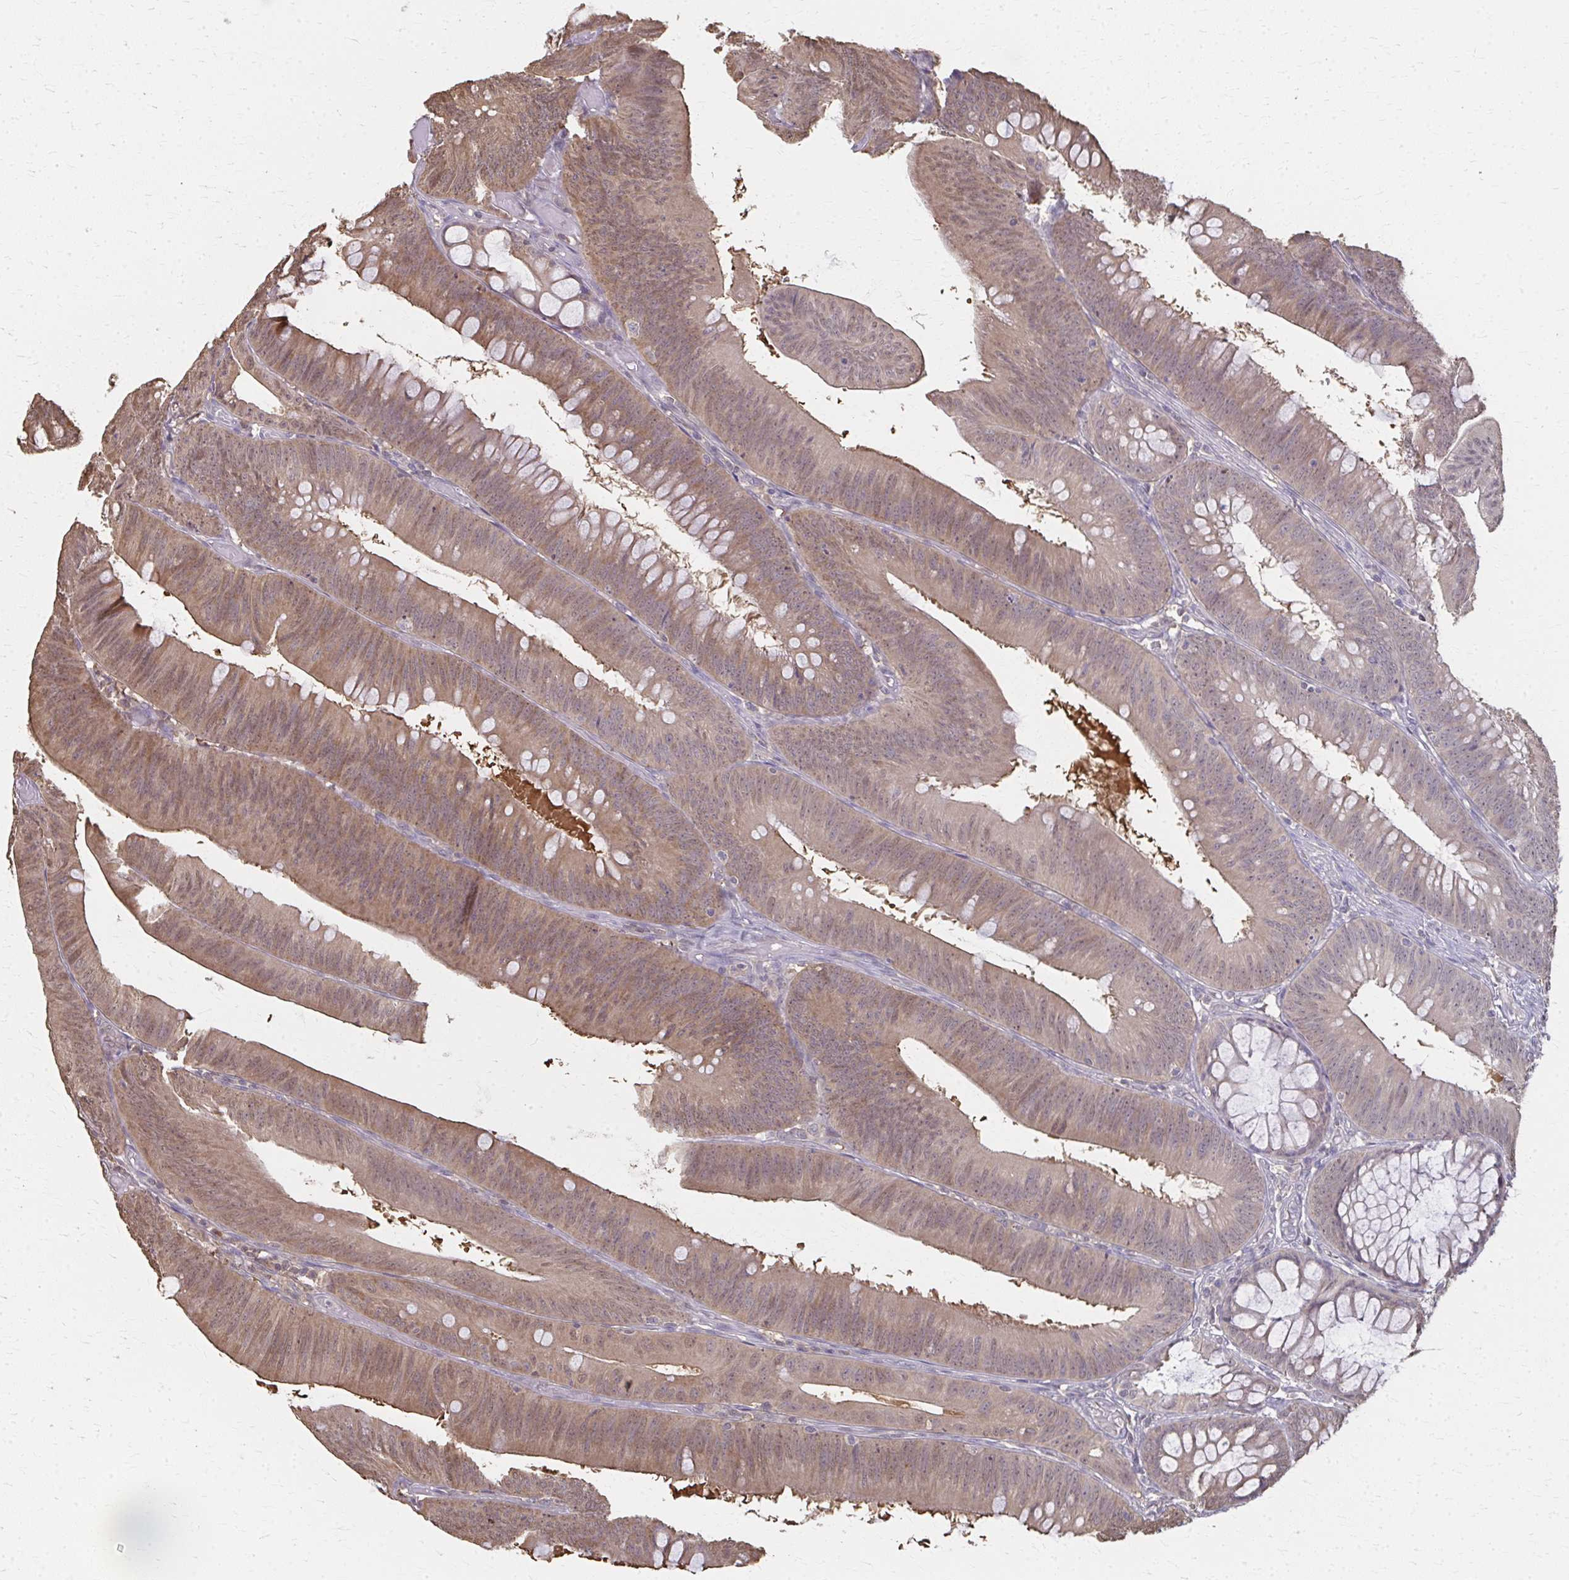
{"staining": {"intensity": "weak", "quantity": "25%-75%", "location": "cytoplasmic/membranous,nuclear"}, "tissue": "colorectal cancer", "cell_type": "Tumor cells", "image_type": "cancer", "snomed": [{"axis": "morphology", "description": "Adenocarcinoma, NOS"}, {"axis": "topography", "description": "Colon"}], "caption": "A histopathology image of human colorectal adenocarcinoma stained for a protein demonstrates weak cytoplasmic/membranous and nuclear brown staining in tumor cells.", "gene": "RABGAP1L", "patient": {"sex": "male", "age": 84}}